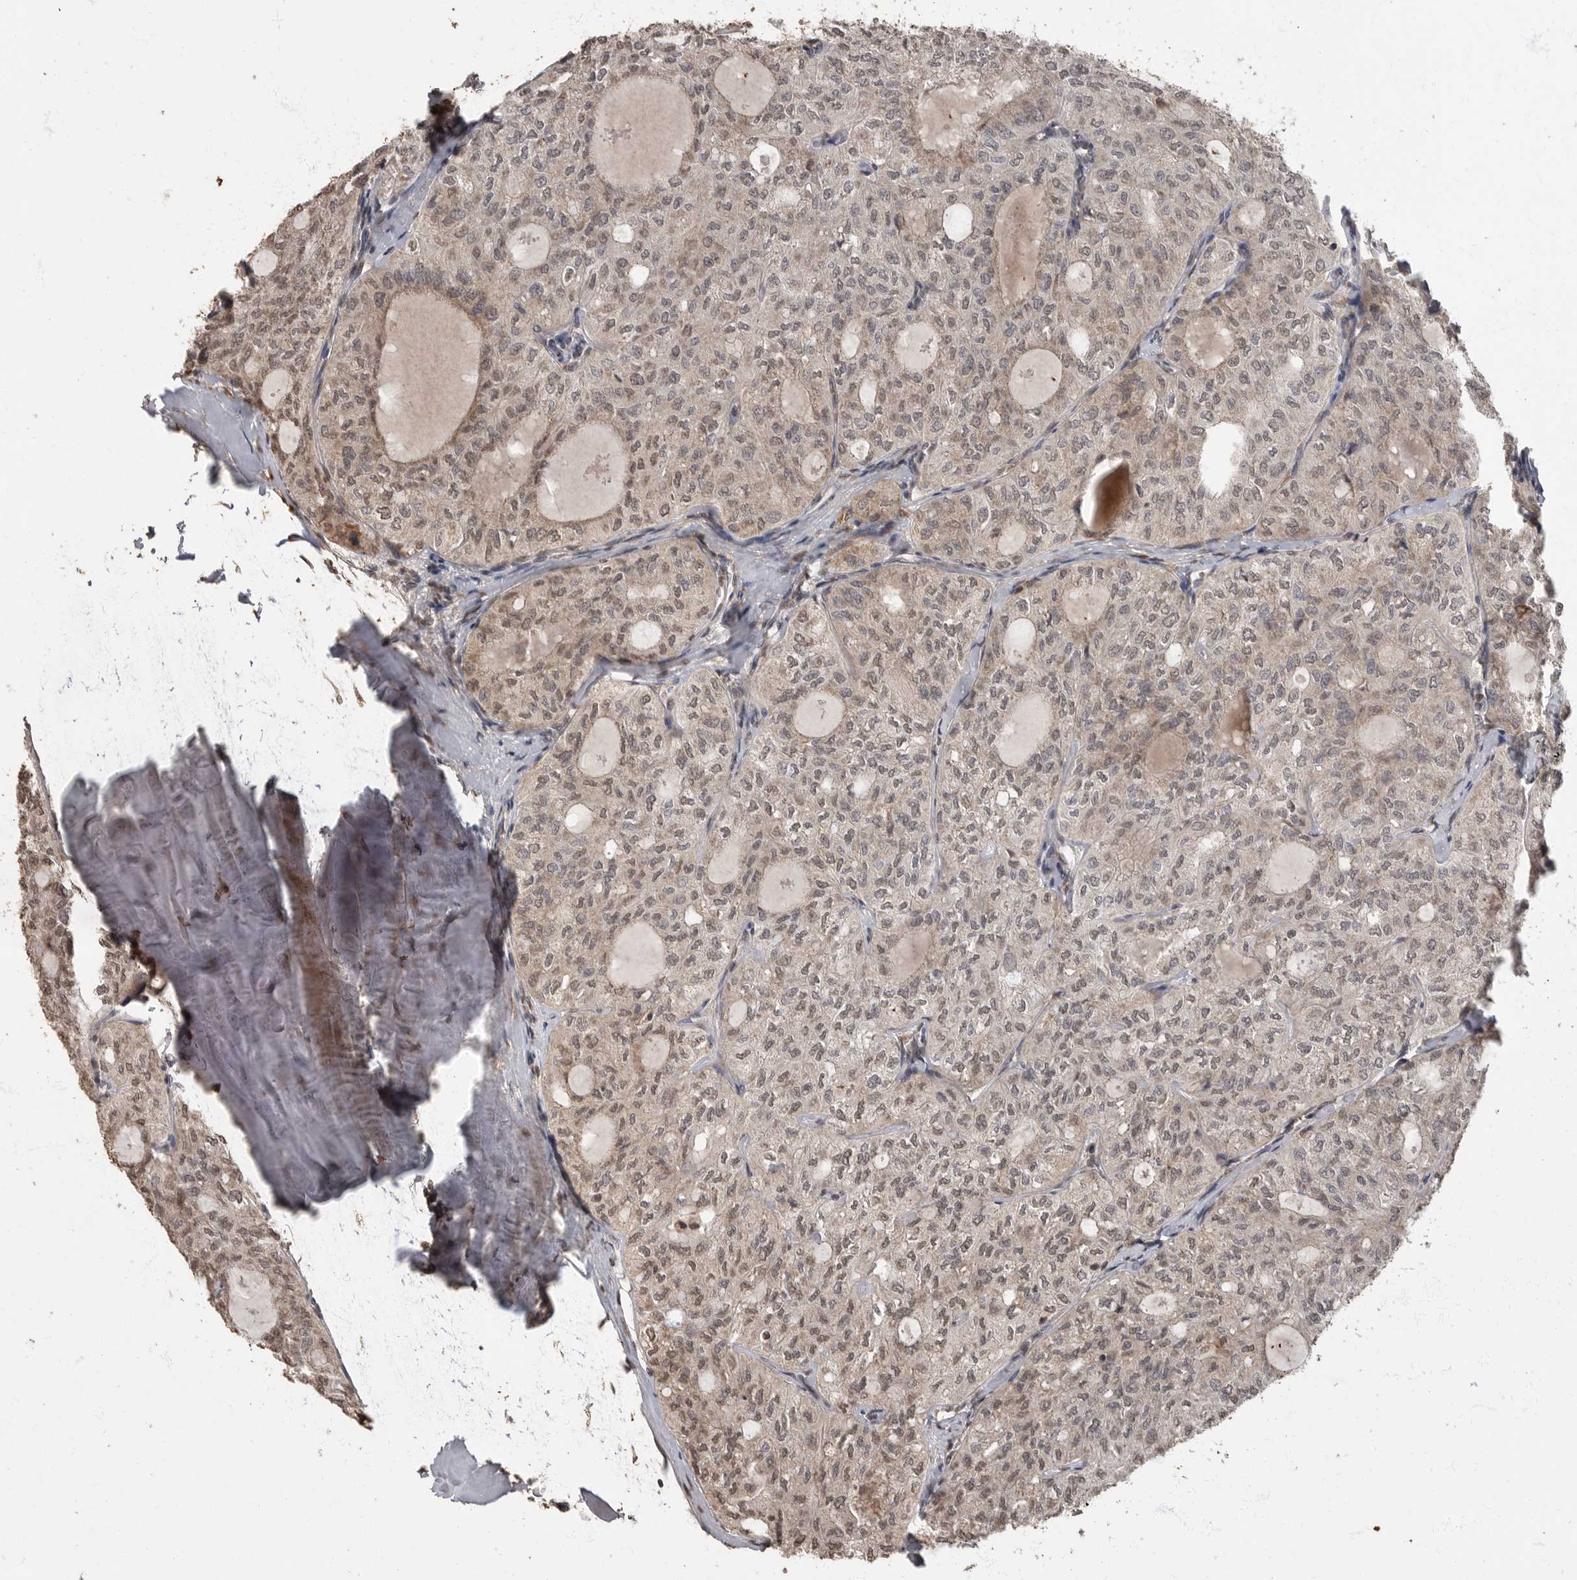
{"staining": {"intensity": "weak", "quantity": ">75%", "location": "nuclear"}, "tissue": "thyroid cancer", "cell_type": "Tumor cells", "image_type": "cancer", "snomed": [{"axis": "morphology", "description": "Follicular adenoma carcinoma, NOS"}, {"axis": "topography", "description": "Thyroid gland"}], "caption": "Human follicular adenoma carcinoma (thyroid) stained for a protein (brown) exhibits weak nuclear positive staining in about >75% of tumor cells.", "gene": "MAFG", "patient": {"sex": "male", "age": 75}}